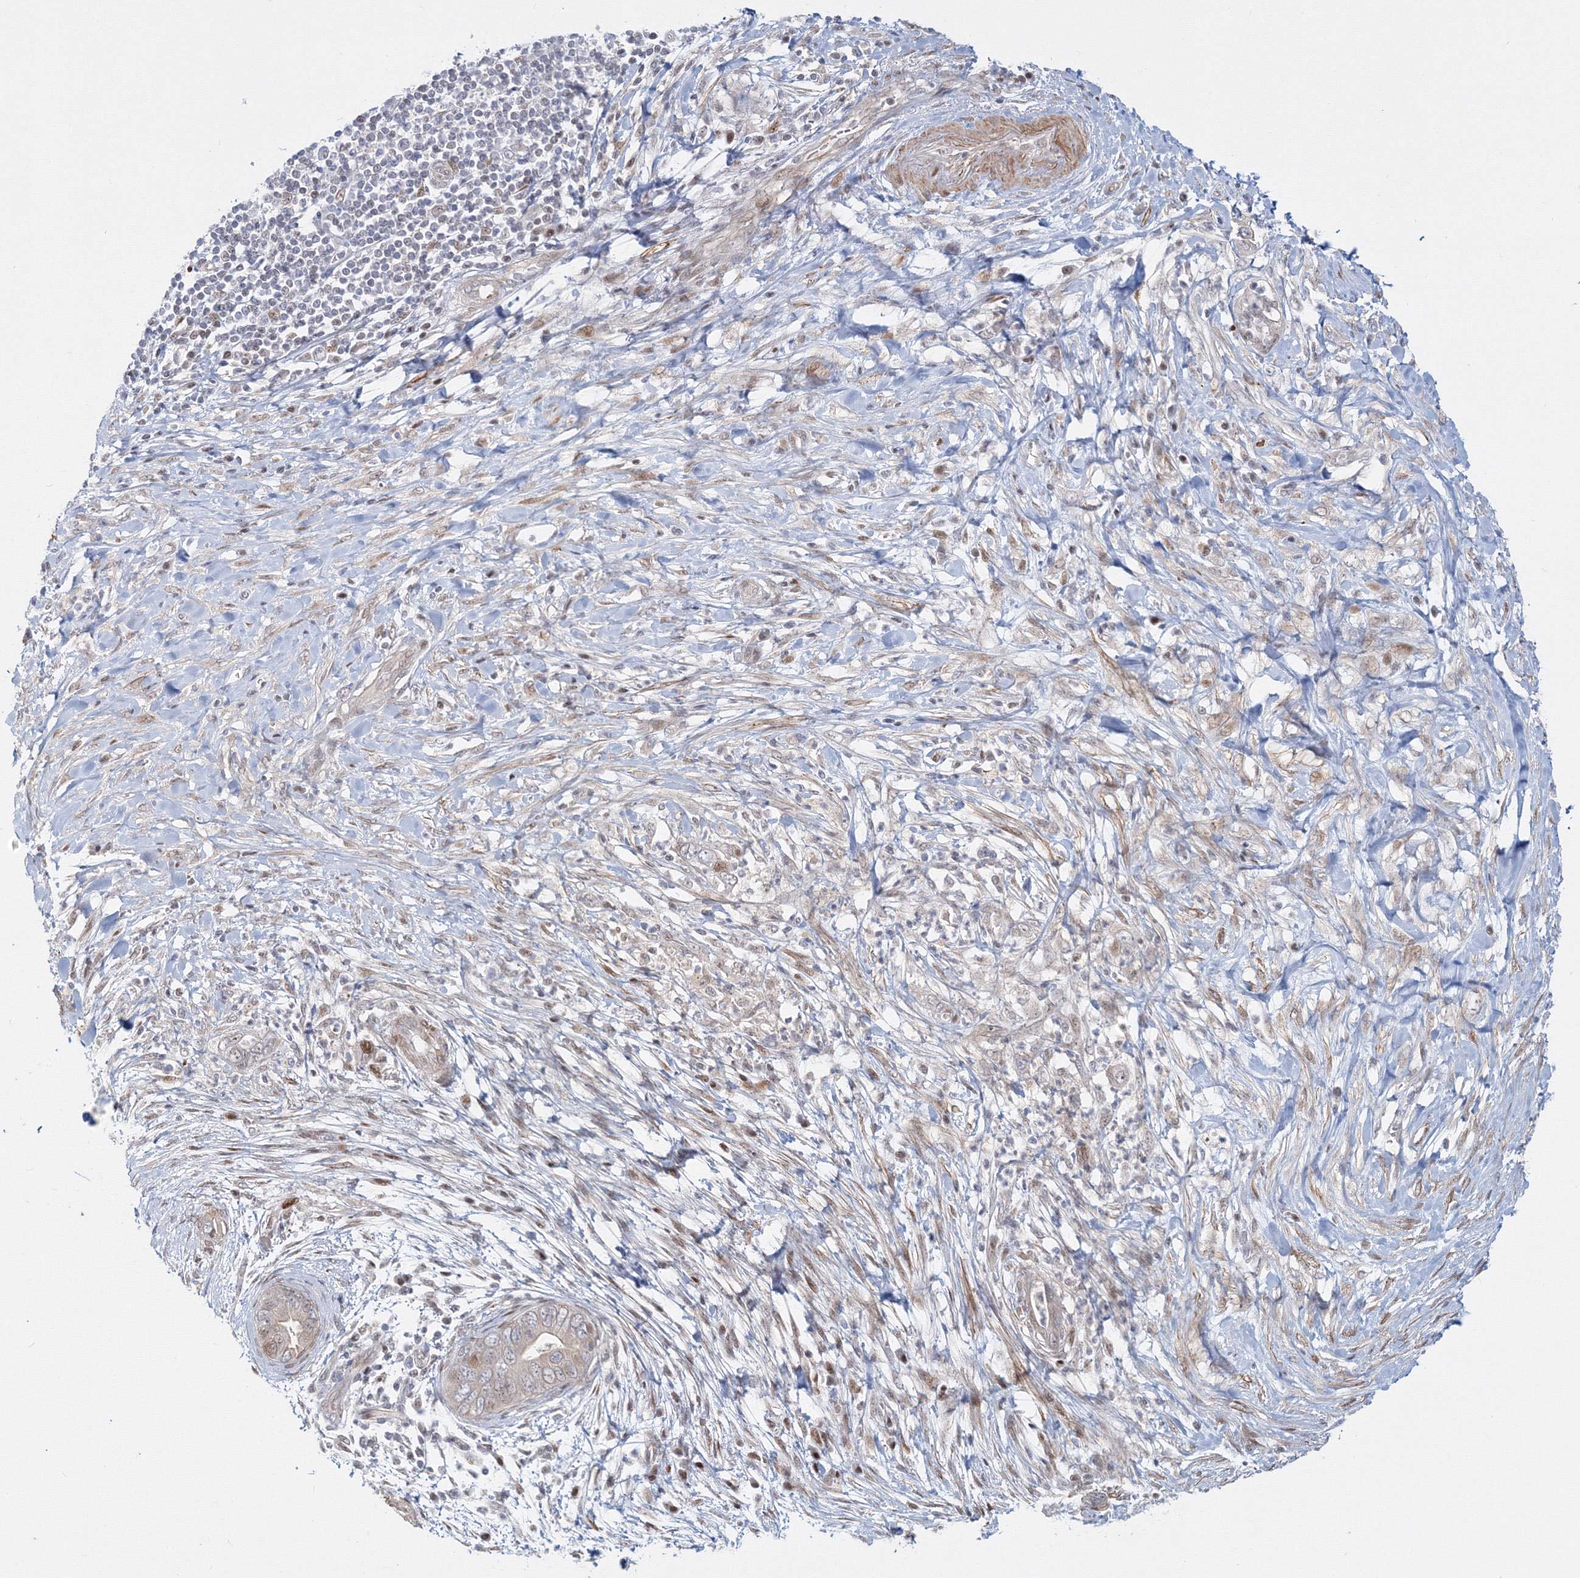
{"staining": {"intensity": "weak", "quantity": "<25%", "location": "cytoplasmic/membranous"}, "tissue": "pancreatic cancer", "cell_type": "Tumor cells", "image_type": "cancer", "snomed": [{"axis": "morphology", "description": "Adenocarcinoma, NOS"}, {"axis": "topography", "description": "Pancreas"}], "caption": "IHC micrograph of human pancreatic cancer stained for a protein (brown), which reveals no expression in tumor cells.", "gene": "ARHGAP21", "patient": {"sex": "male", "age": 75}}